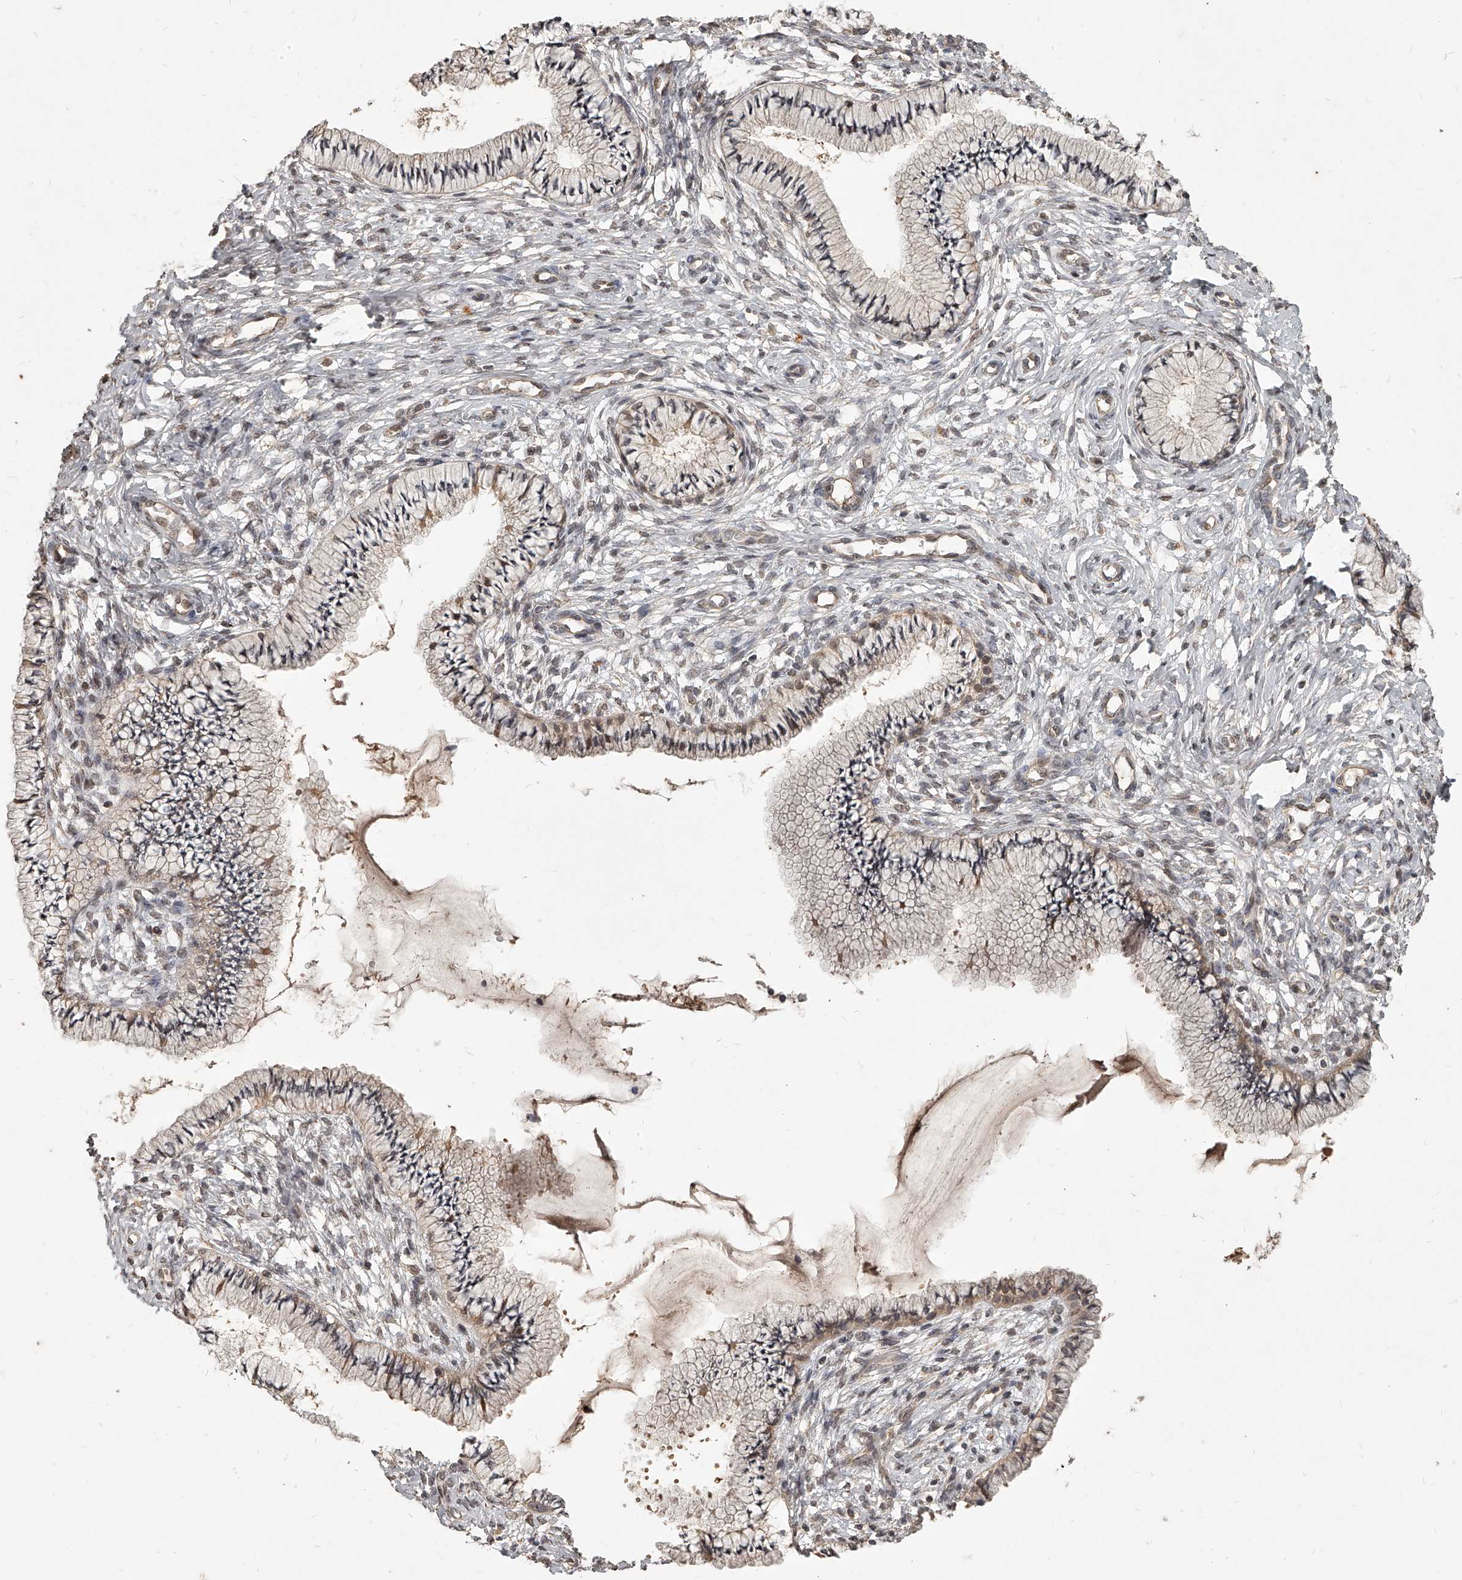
{"staining": {"intensity": "moderate", "quantity": "25%-75%", "location": "cytoplasmic/membranous"}, "tissue": "cervix", "cell_type": "Glandular cells", "image_type": "normal", "snomed": [{"axis": "morphology", "description": "Normal tissue, NOS"}, {"axis": "topography", "description": "Cervix"}], "caption": "Immunohistochemistry (IHC) staining of unremarkable cervix, which demonstrates medium levels of moderate cytoplasmic/membranous staining in approximately 25%-75% of glandular cells indicating moderate cytoplasmic/membranous protein positivity. The staining was performed using DAB (brown) for protein detection and nuclei were counterstained in hematoxylin (blue).", "gene": "SLC37A1", "patient": {"sex": "female", "age": 36}}